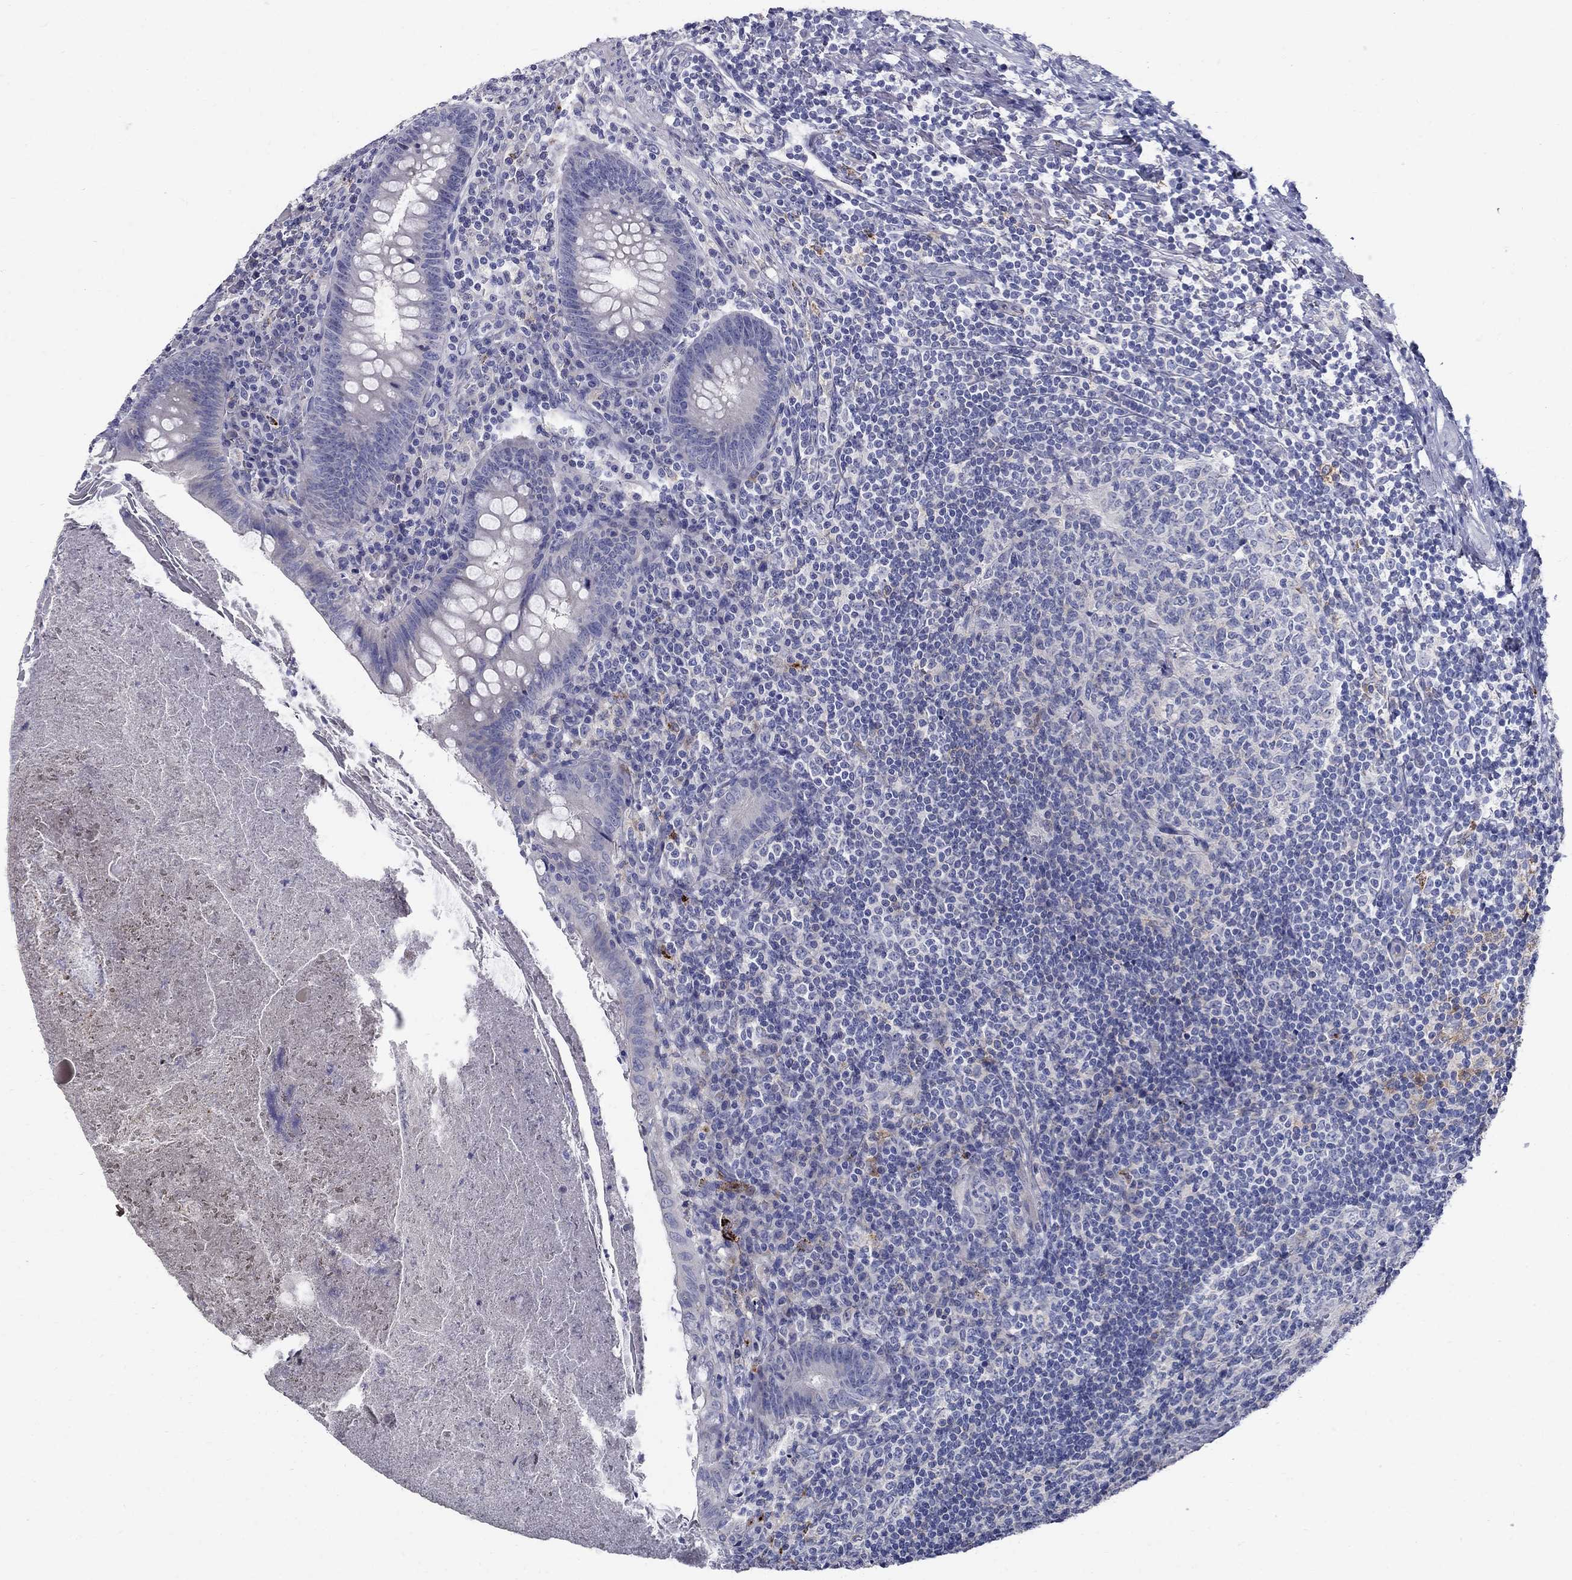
{"staining": {"intensity": "negative", "quantity": "none", "location": "none"}, "tissue": "appendix", "cell_type": "Glandular cells", "image_type": "normal", "snomed": [{"axis": "morphology", "description": "Normal tissue, NOS"}, {"axis": "topography", "description": "Appendix"}], "caption": "High power microscopy histopathology image of an IHC photomicrograph of unremarkable appendix, revealing no significant positivity in glandular cells.", "gene": "TP53TG5", "patient": {"sex": "male", "age": 47}}